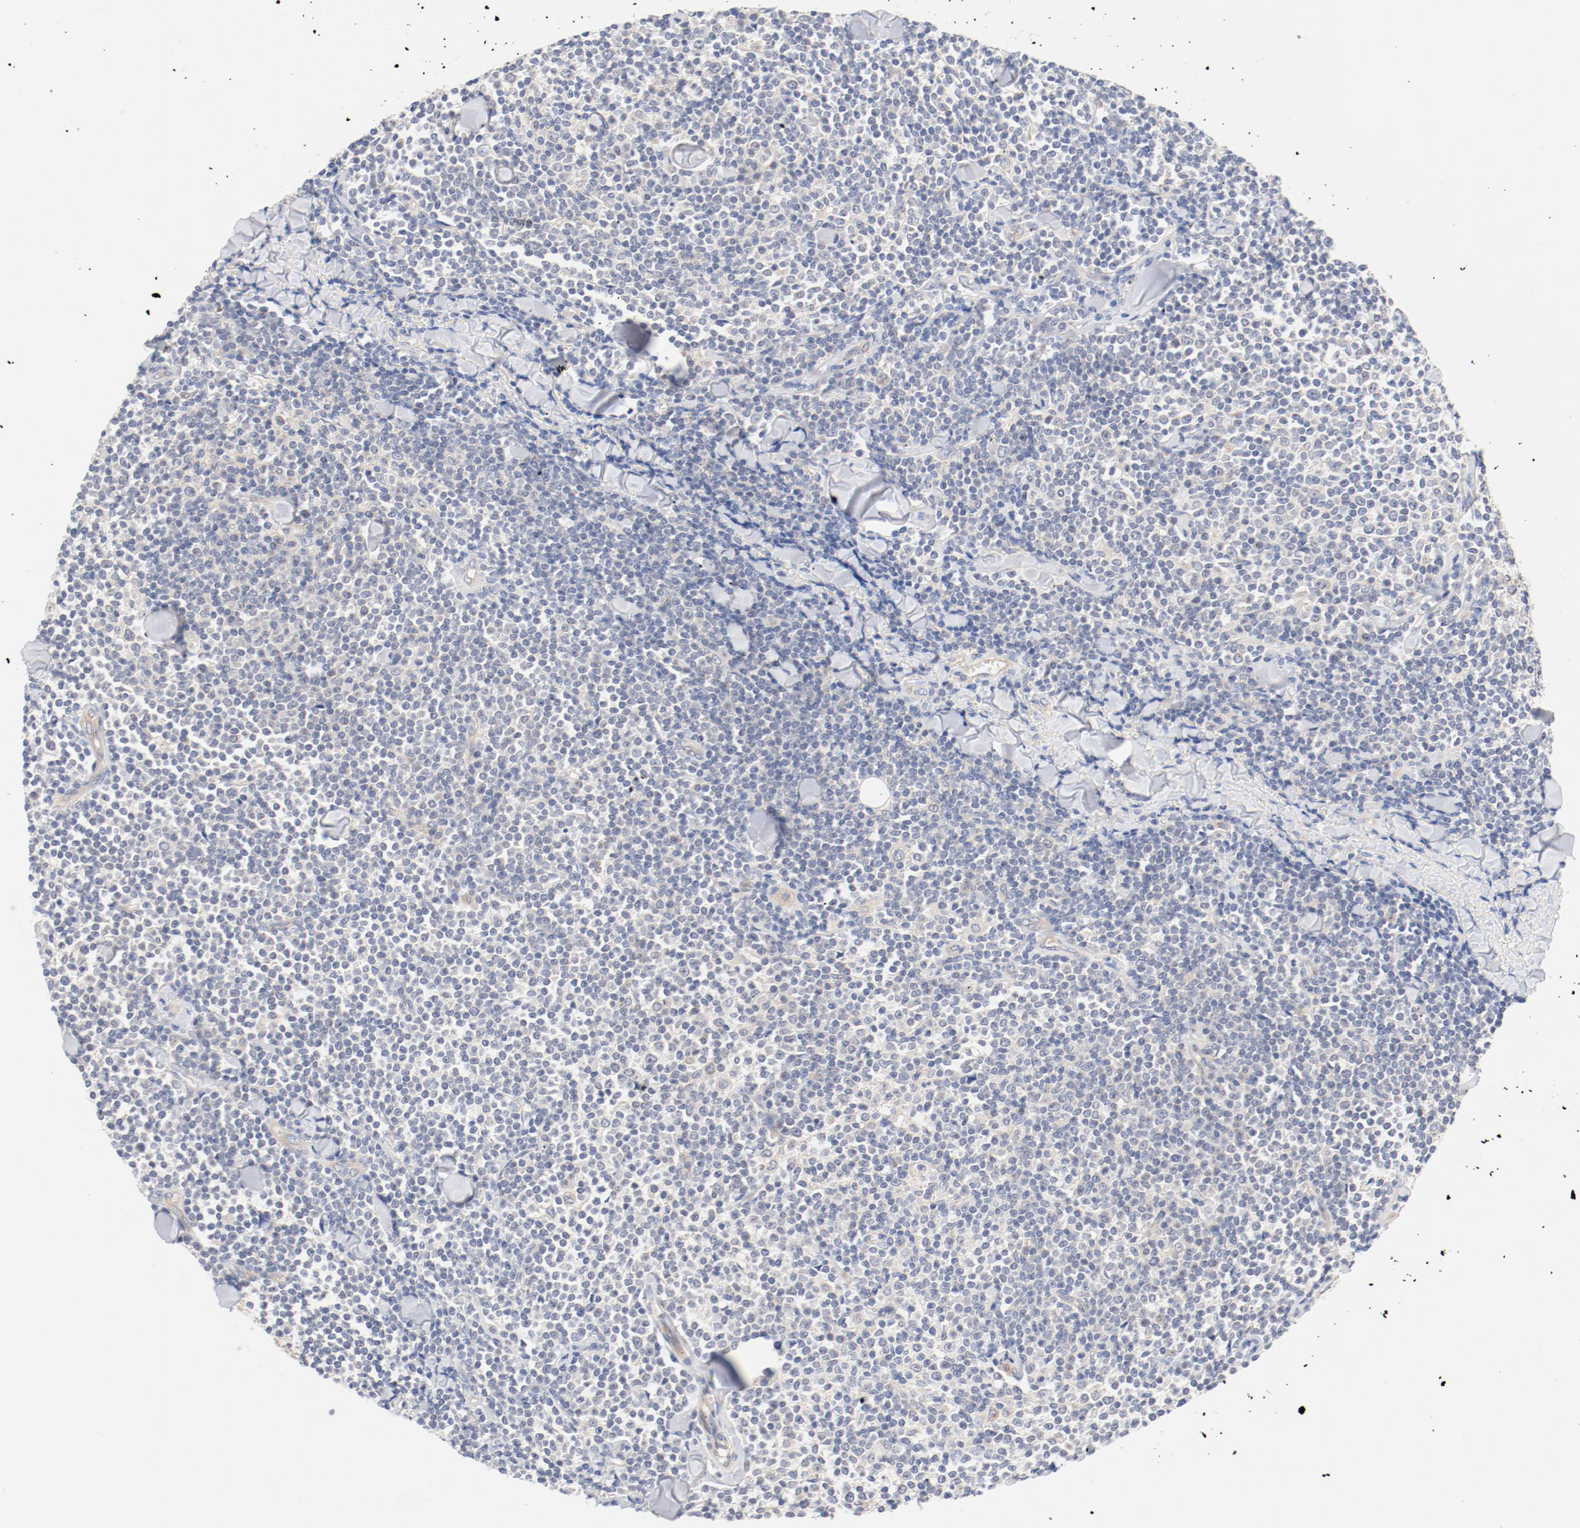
{"staining": {"intensity": "negative", "quantity": "none", "location": "none"}, "tissue": "lymphoma", "cell_type": "Tumor cells", "image_type": "cancer", "snomed": [{"axis": "morphology", "description": "Malignant lymphoma, non-Hodgkin's type, Low grade"}, {"axis": "topography", "description": "Soft tissue"}], "caption": "Photomicrograph shows no significant protein expression in tumor cells of low-grade malignant lymphoma, non-Hodgkin's type.", "gene": "DYNC1H1", "patient": {"sex": "male", "age": 92}}